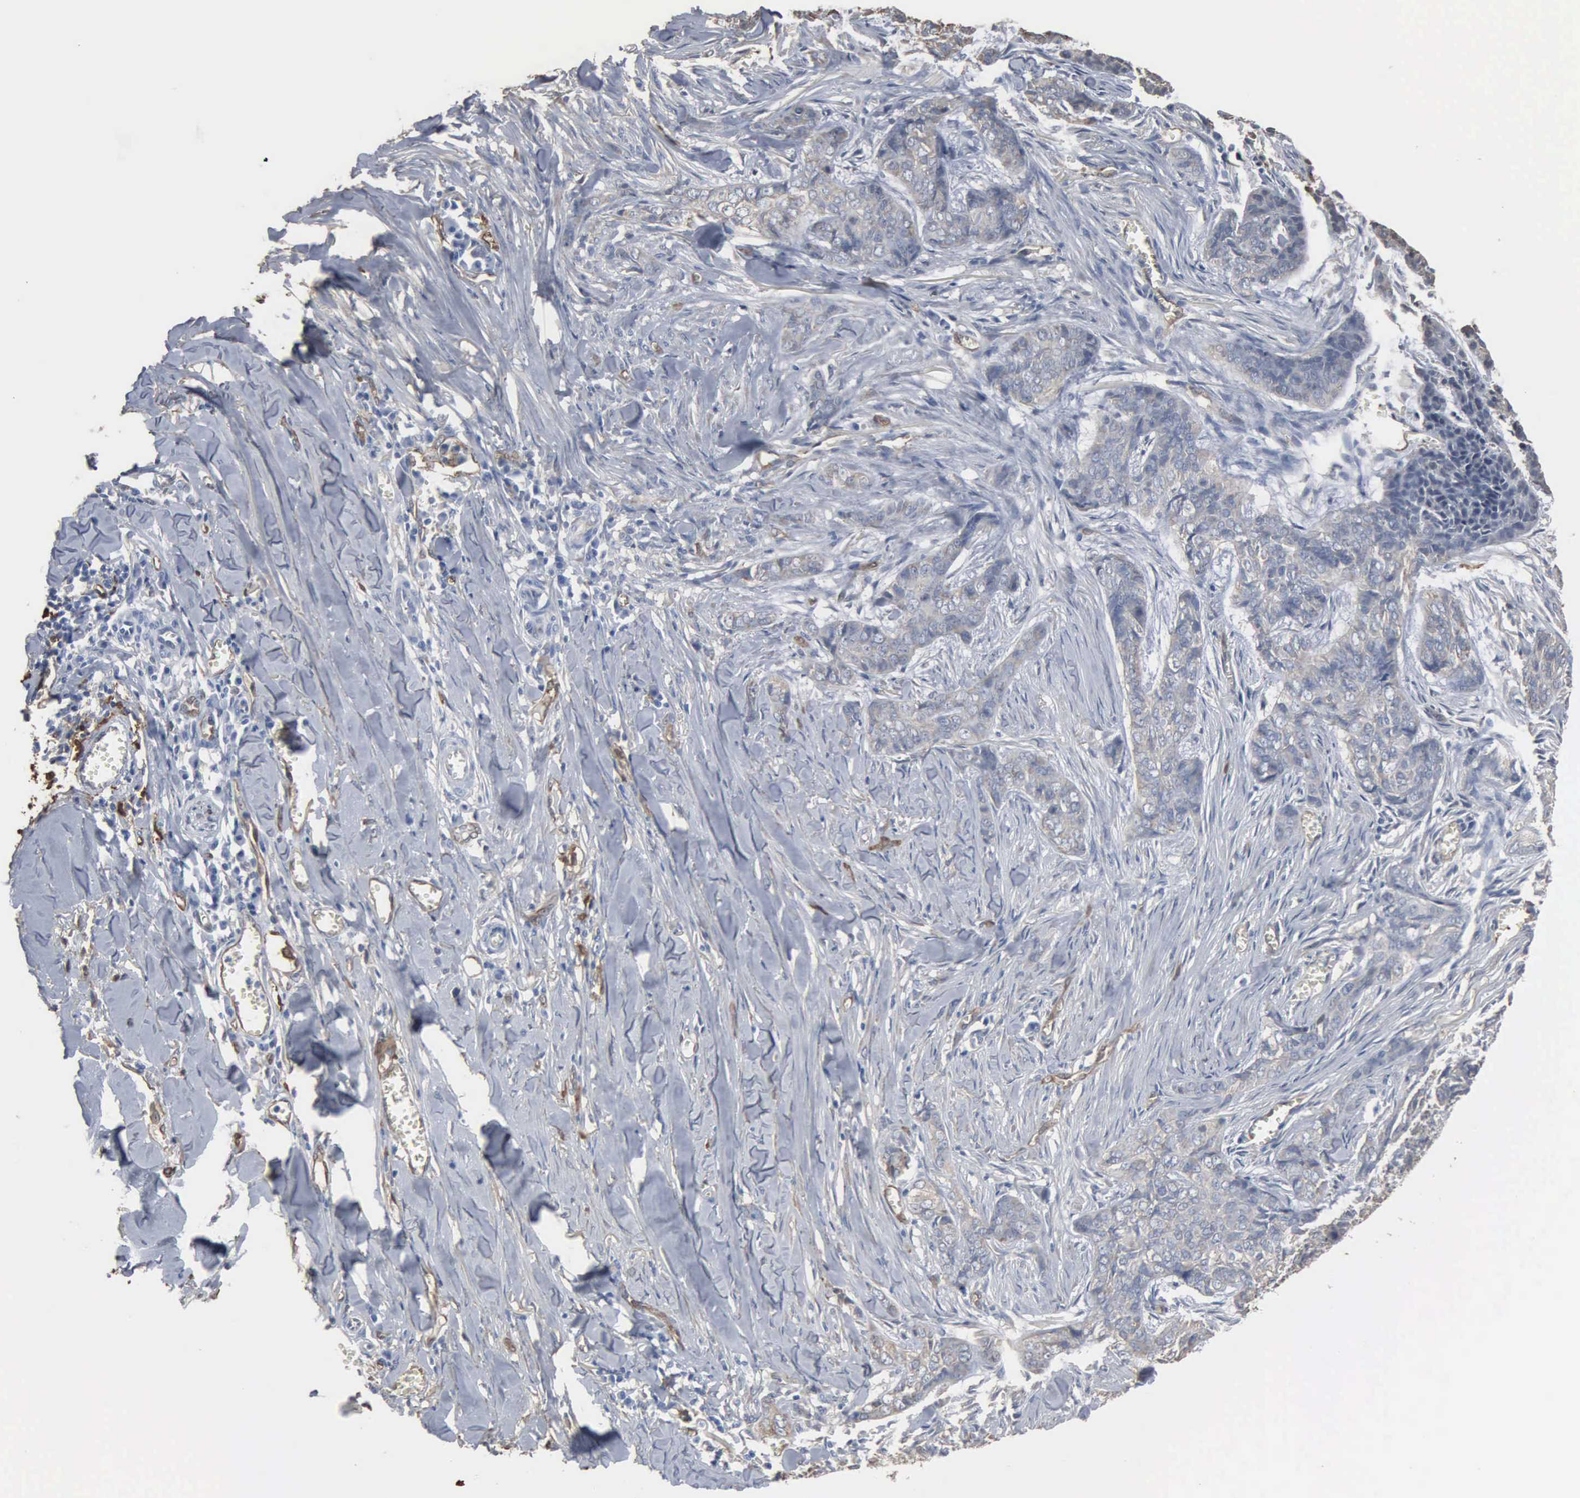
{"staining": {"intensity": "negative", "quantity": "none", "location": "none"}, "tissue": "skin cancer", "cell_type": "Tumor cells", "image_type": "cancer", "snomed": [{"axis": "morphology", "description": "Normal tissue, NOS"}, {"axis": "morphology", "description": "Basal cell carcinoma"}, {"axis": "topography", "description": "Skin"}], "caption": "IHC image of human skin basal cell carcinoma stained for a protein (brown), which shows no expression in tumor cells. (Immunohistochemistry, brightfield microscopy, high magnification).", "gene": "FSCN1", "patient": {"sex": "female", "age": 65}}